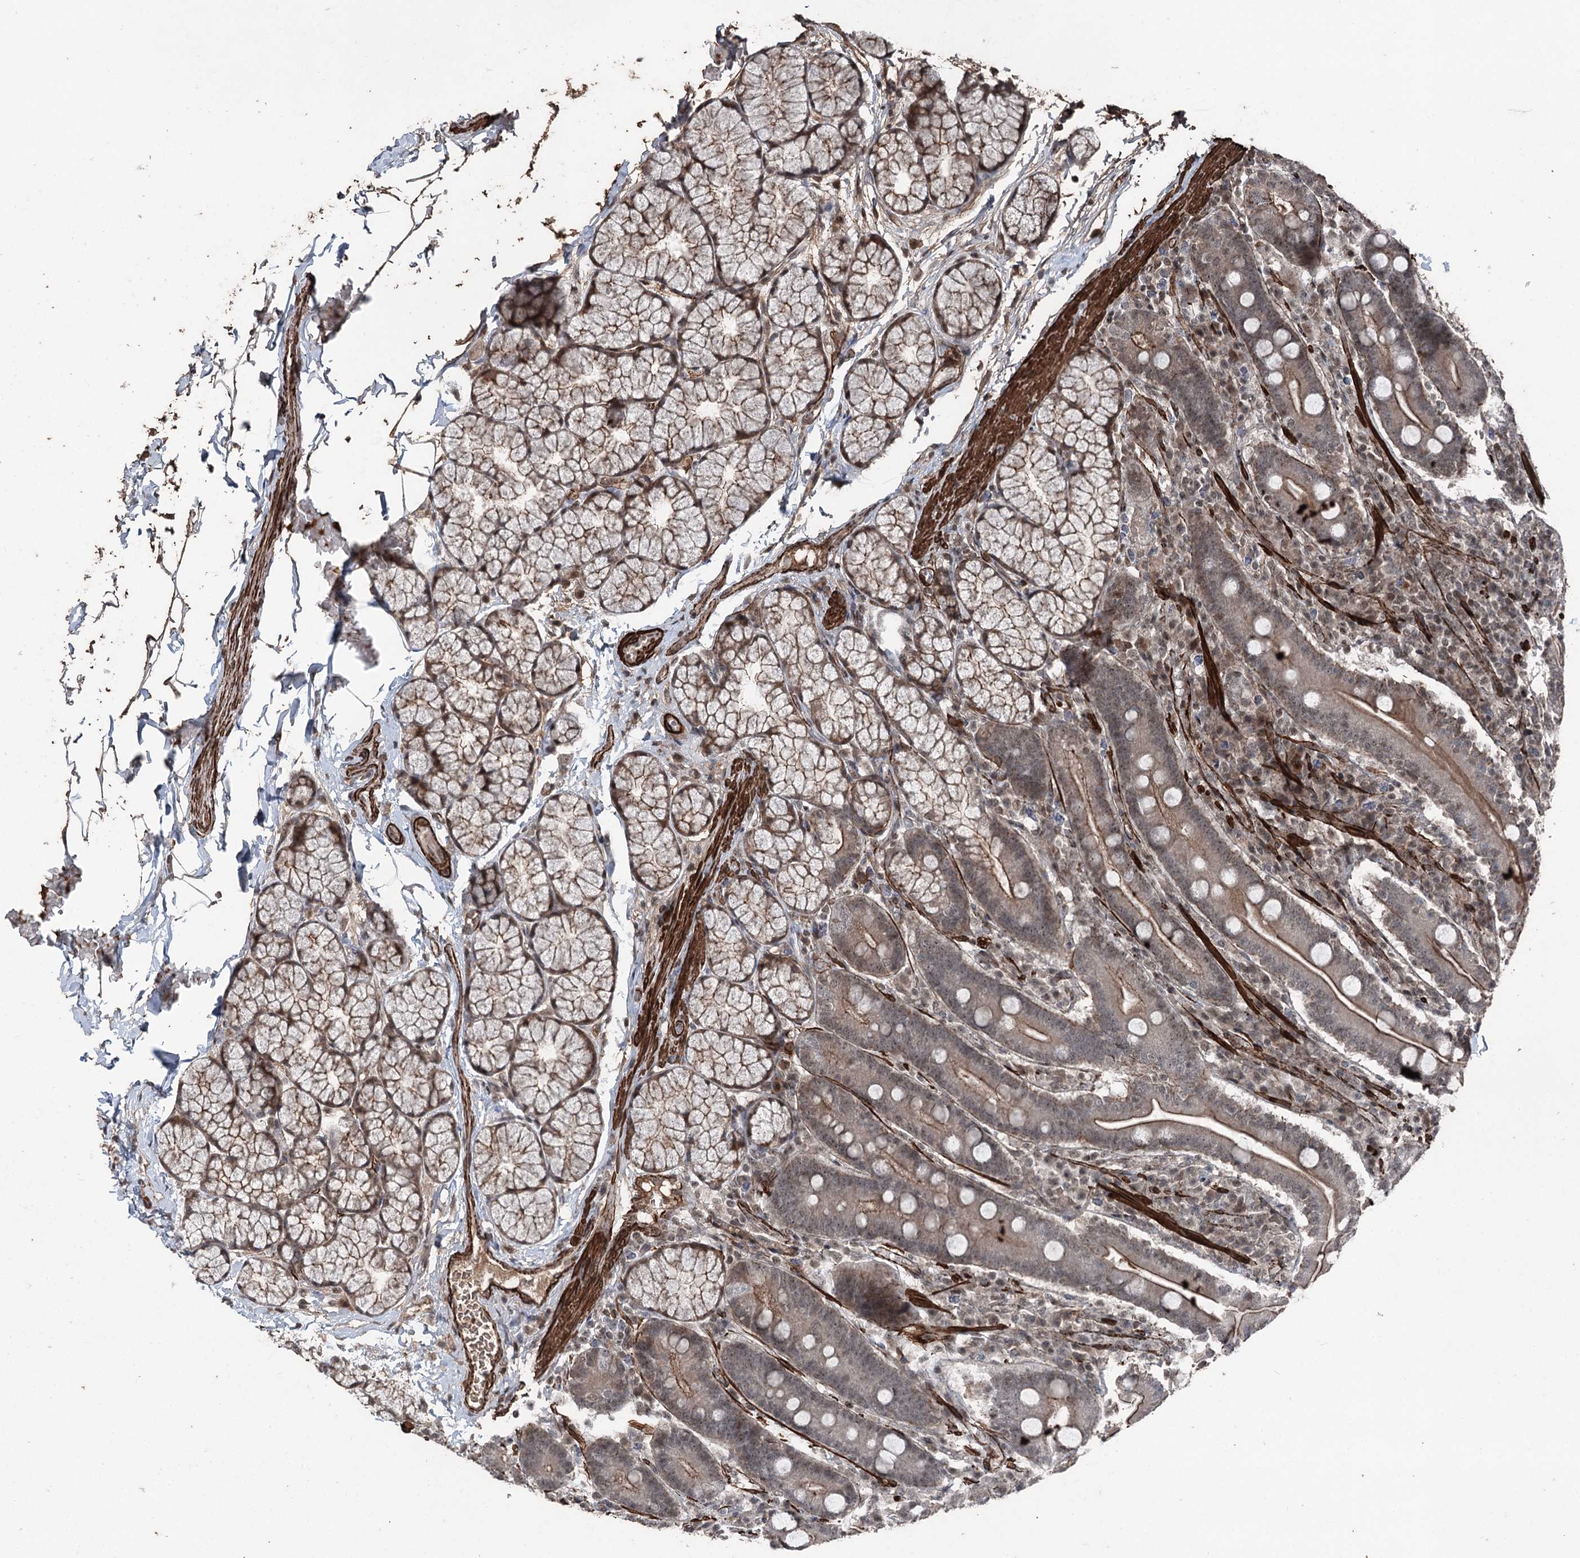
{"staining": {"intensity": "strong", "quantity": "25%-75%", "location": "cytoplasmic/membranous"}, "tissue": "duodenum", "cell_type": "Glandular cells", "image_type": "normal", "snomed": [{"axis": "morphology", "description": "Normal tissue, NOS"}, {"axis": "topography", "description": "Duodenum"}], "caption": "Immunohistochemical staining of unremarkable duodenum reveals high levels of strong cytoplasmic/membranous staining in about 25%-75% of glandular cells. (IHC, brightfield microscopy, high magnification).", "gene": "CCDC82", "patient": {"sex": "male", "age": 35}}